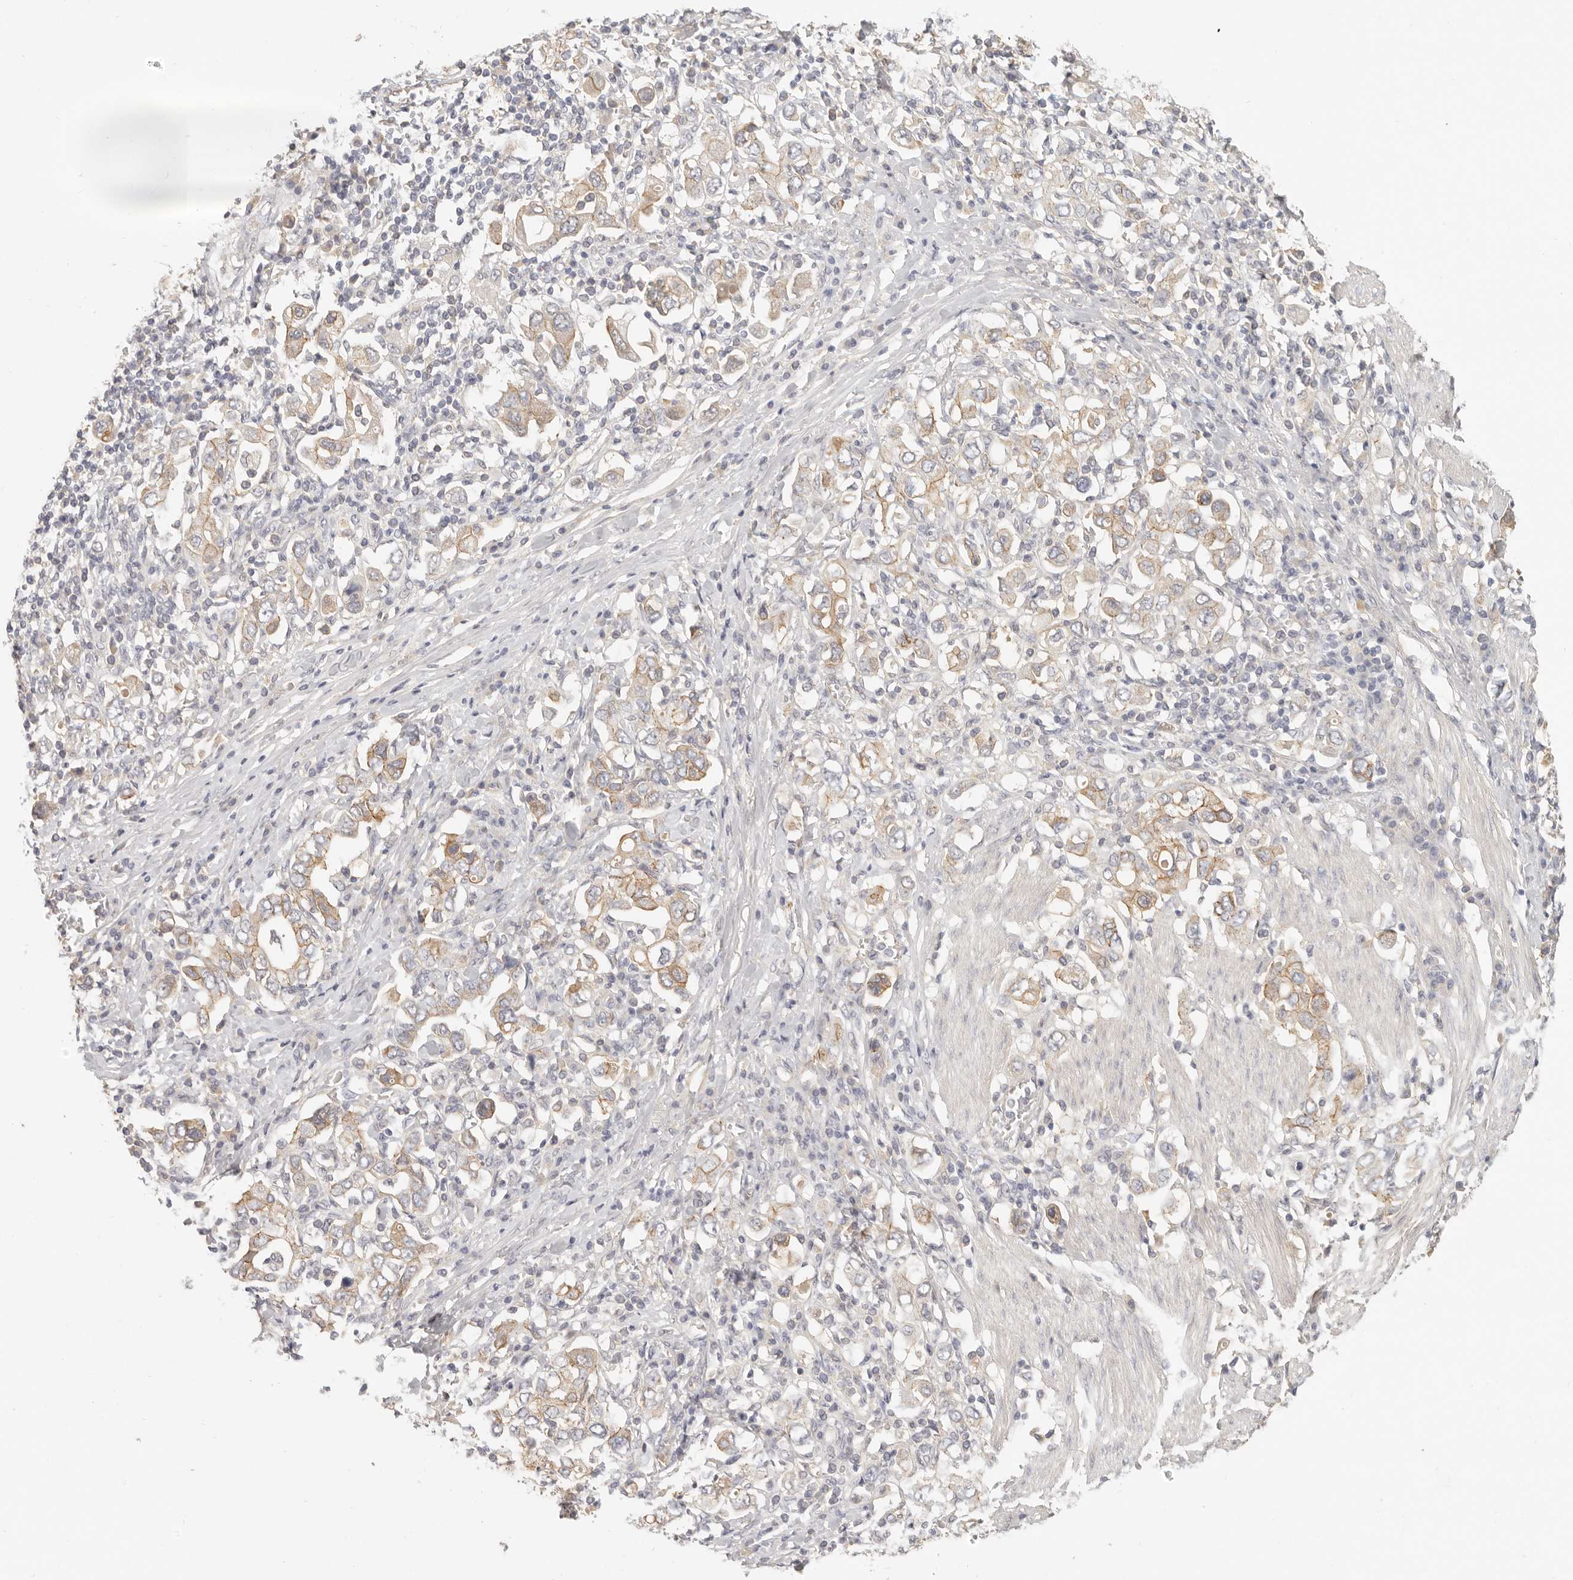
{"staining": {"intensity": "moderate", "quantity": "25%-75%", "location": "cytoplasmic/membranous"}, "tissue": "stomach cancer", "cell_type": "Tumor cells", "image_type": "cancer", "snomed": [{"axis": "morphology", "description": "Adenocarcinoma, NOS"}, {"axis": "topography", "description": "Stomach, upper"}], "caption": "Immunohistochemical staining of human adenocarcinoma (stomach) displays medium levels of moderate cytoplasmic/membranous protein expression in approximately 25%-75% of tumor cells. (Brightfield microscopy of DAB IHC at high magnification).", "gene": "ANXA9", "patient": {"sex": "male", "age": 62}}